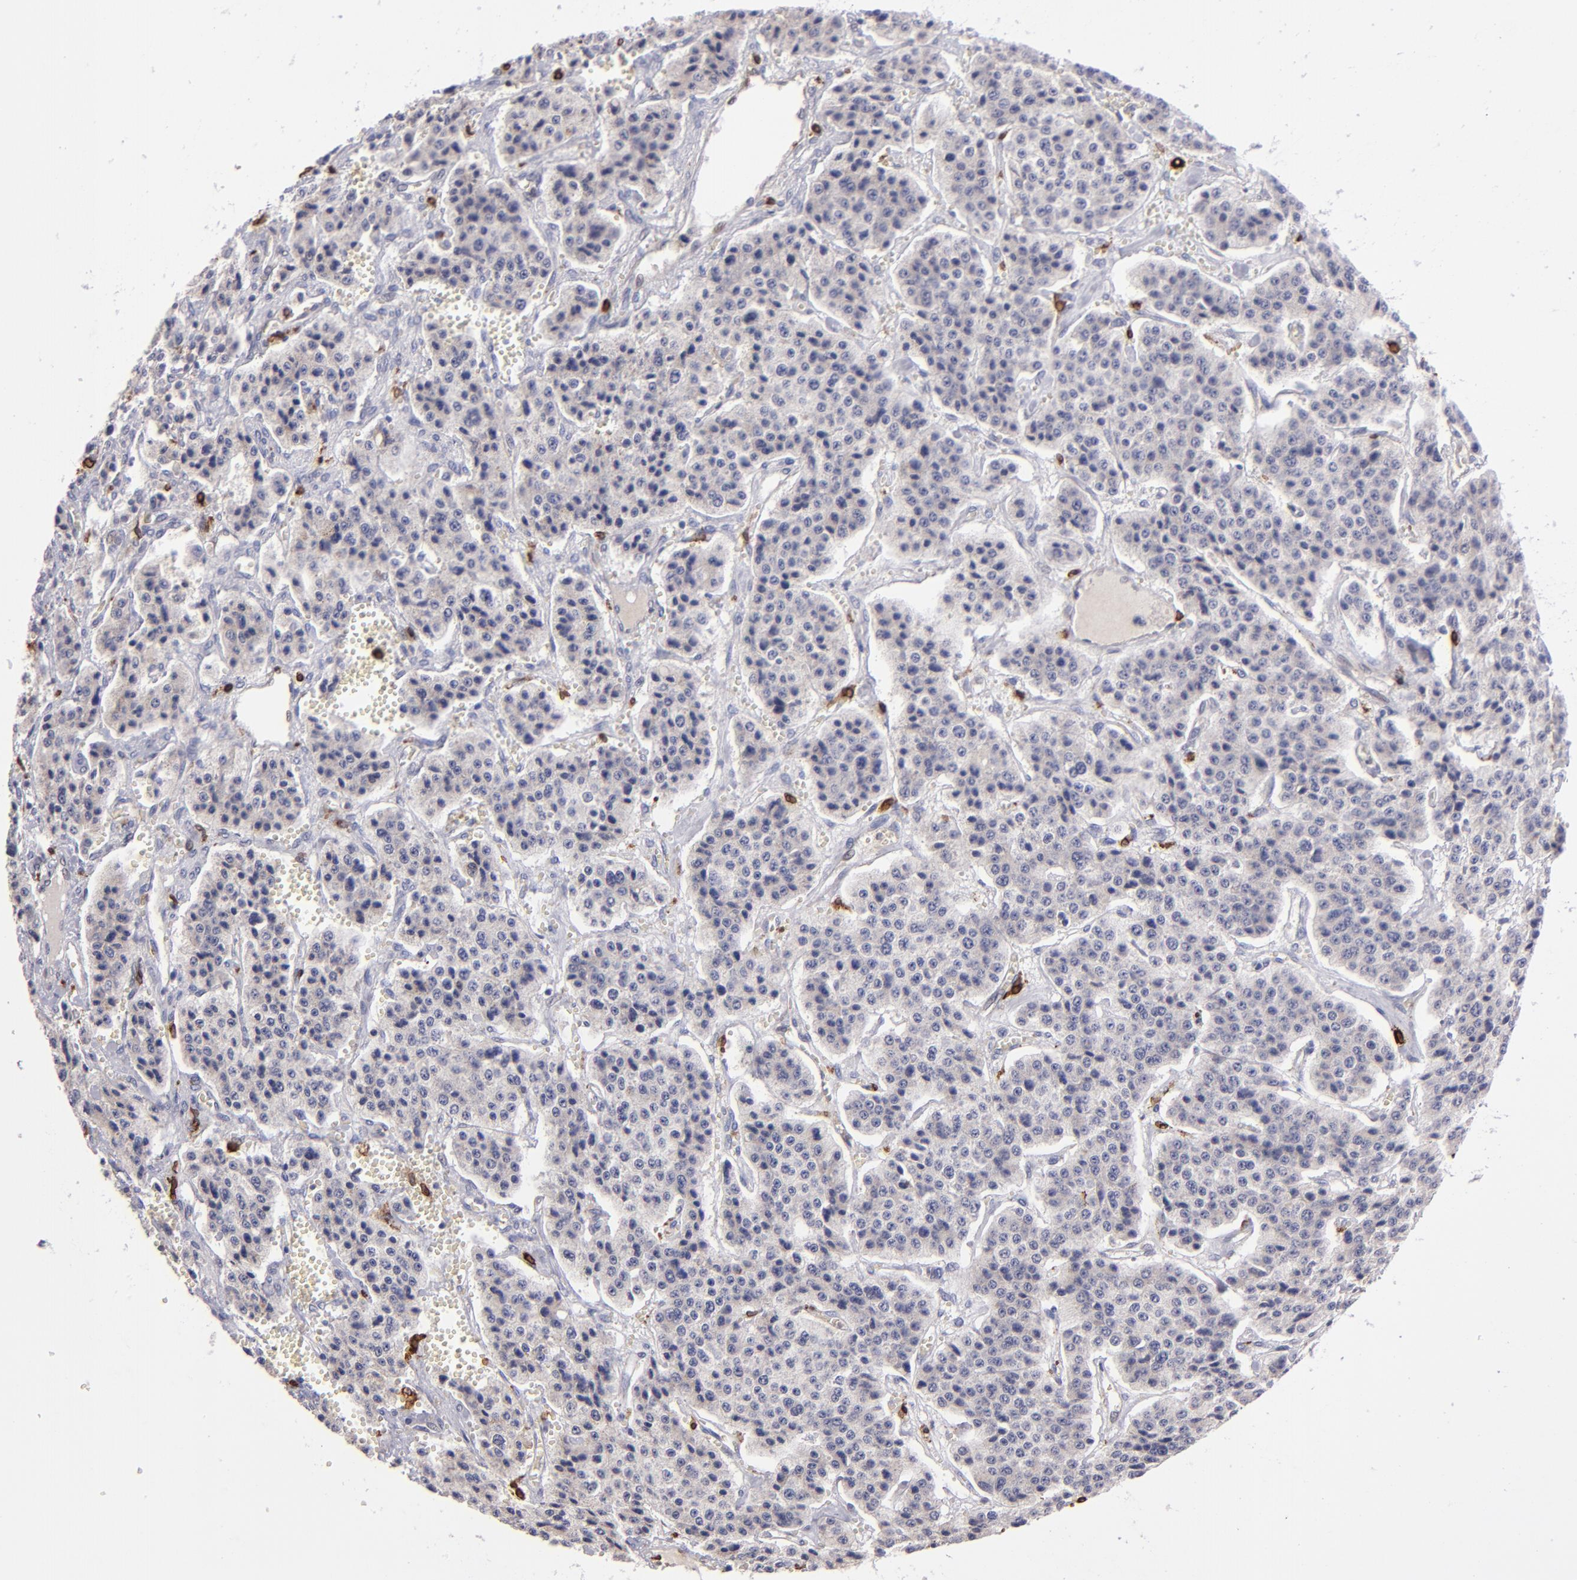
{"staining": {"intensity": "negative", "quantity": "none", "location": "none"}, "tissue": "carcinoid", "cell_type": "Tumor cells", "image_type": "cancer", "snomed": [{"axis": "morphology", "description": "Carcinoid, malignant, NOS"}, {"axis": "topography", "description": "Small intestine"}], "caption": "IHC photomicrograph of neoplastic tissue: human carcinoid stained with DAB exhibits no significant protein expression in tumor cells.", "gene": "PTGS1", "patient": {"sex": "male", "age": 52}}